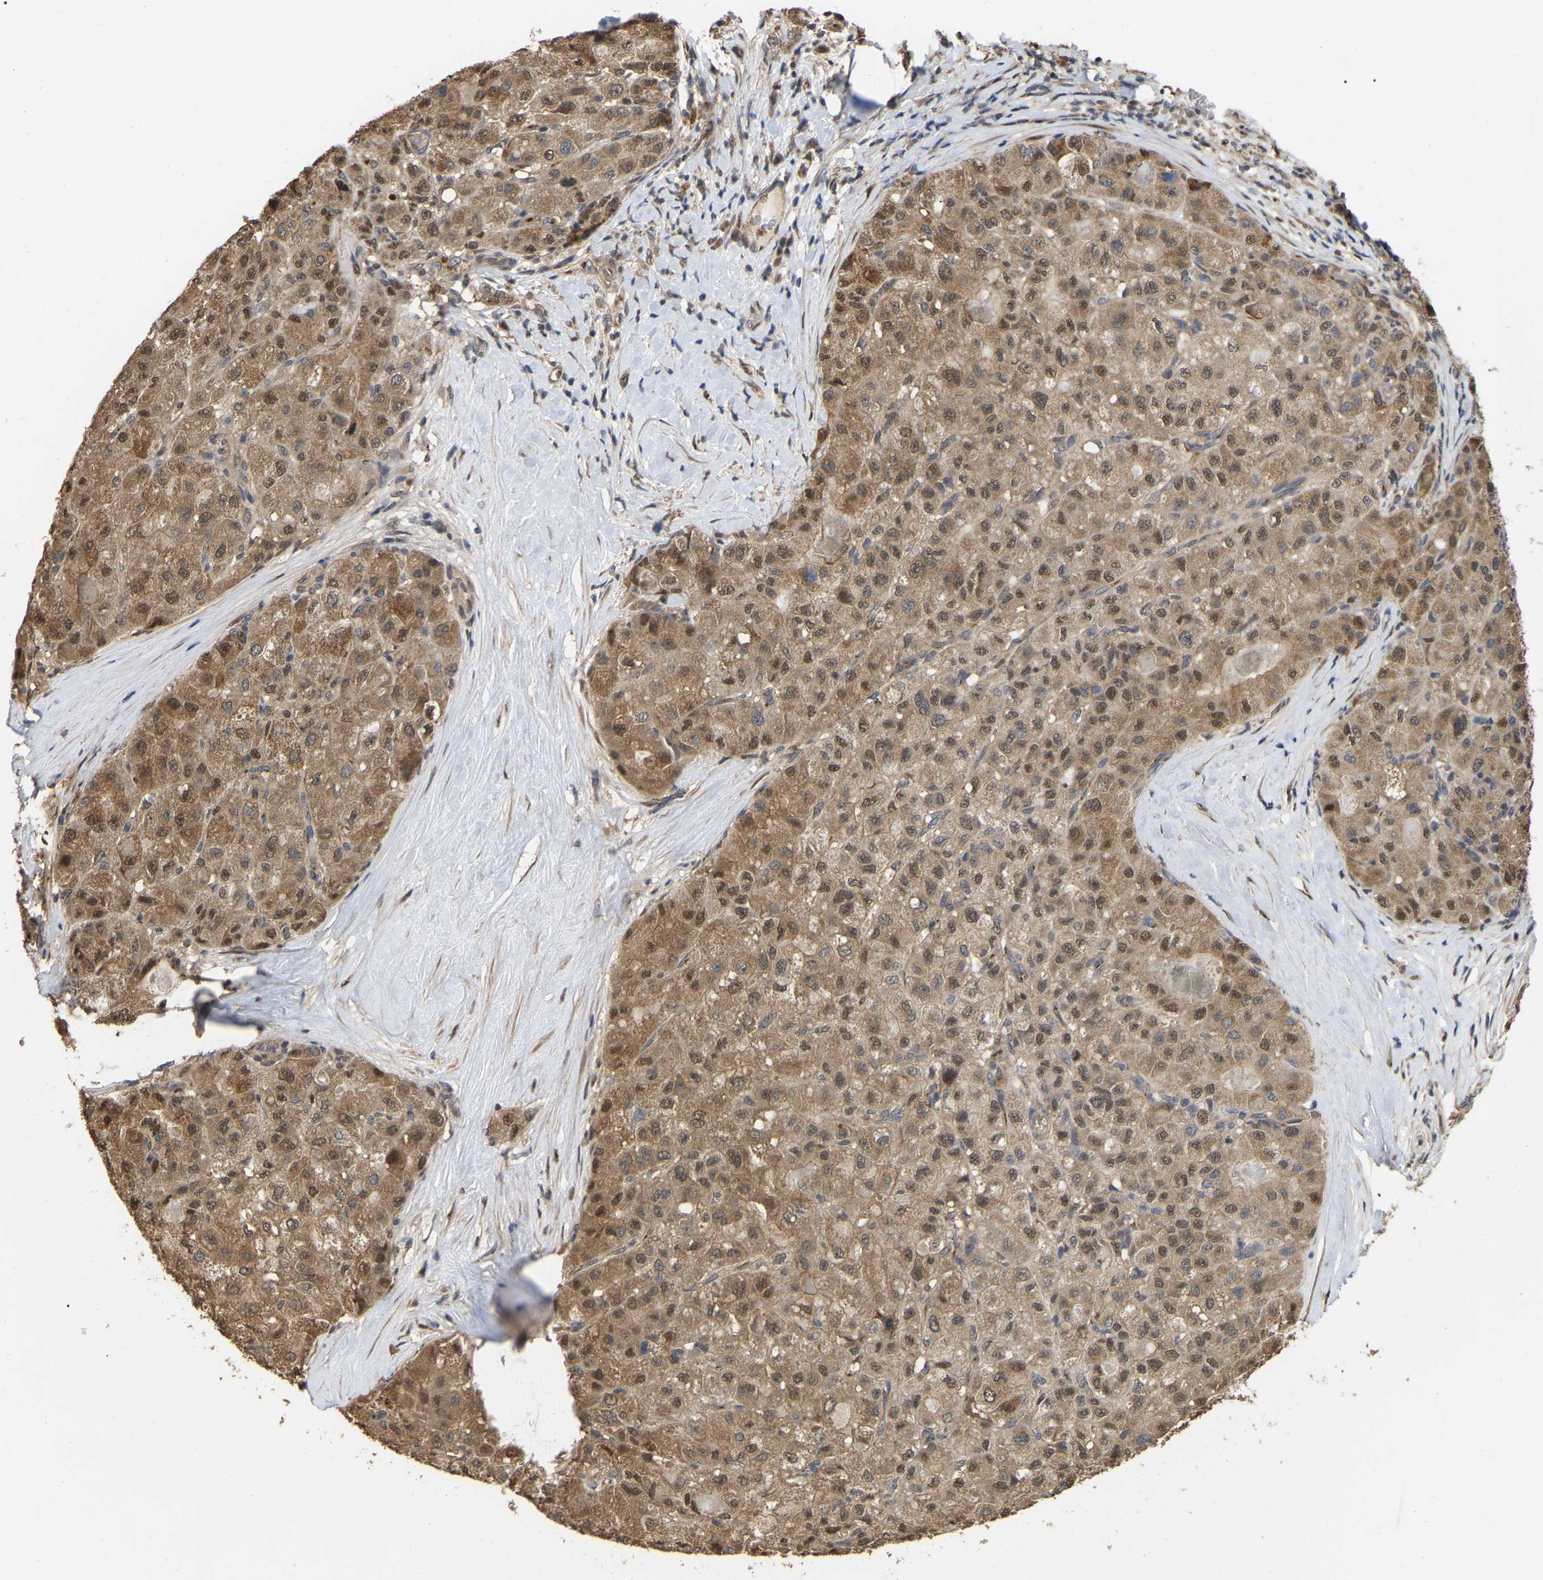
{"staining": {"intensity": "moderate", "quantity": ">75%", "location": "cytoplasmic/membranous,nuclear"}, "tissue": "liver cancer", "cell_type": "Tumor cells", "image_type": "cancer", "snomed": [{"axis": "morphology", "description": "Carcinoma, Hepatocellular, NOS"}, {"axis": "topography", "description": "Liver"}], "caption": "Protein expression analysis of liver cancer demonstrates moderate cytoplasmic/membranous and nuclear staining in about >75% of tumor cells.", "gene": "FAM219A", "patient": {"sex": "male", "age": 80}}